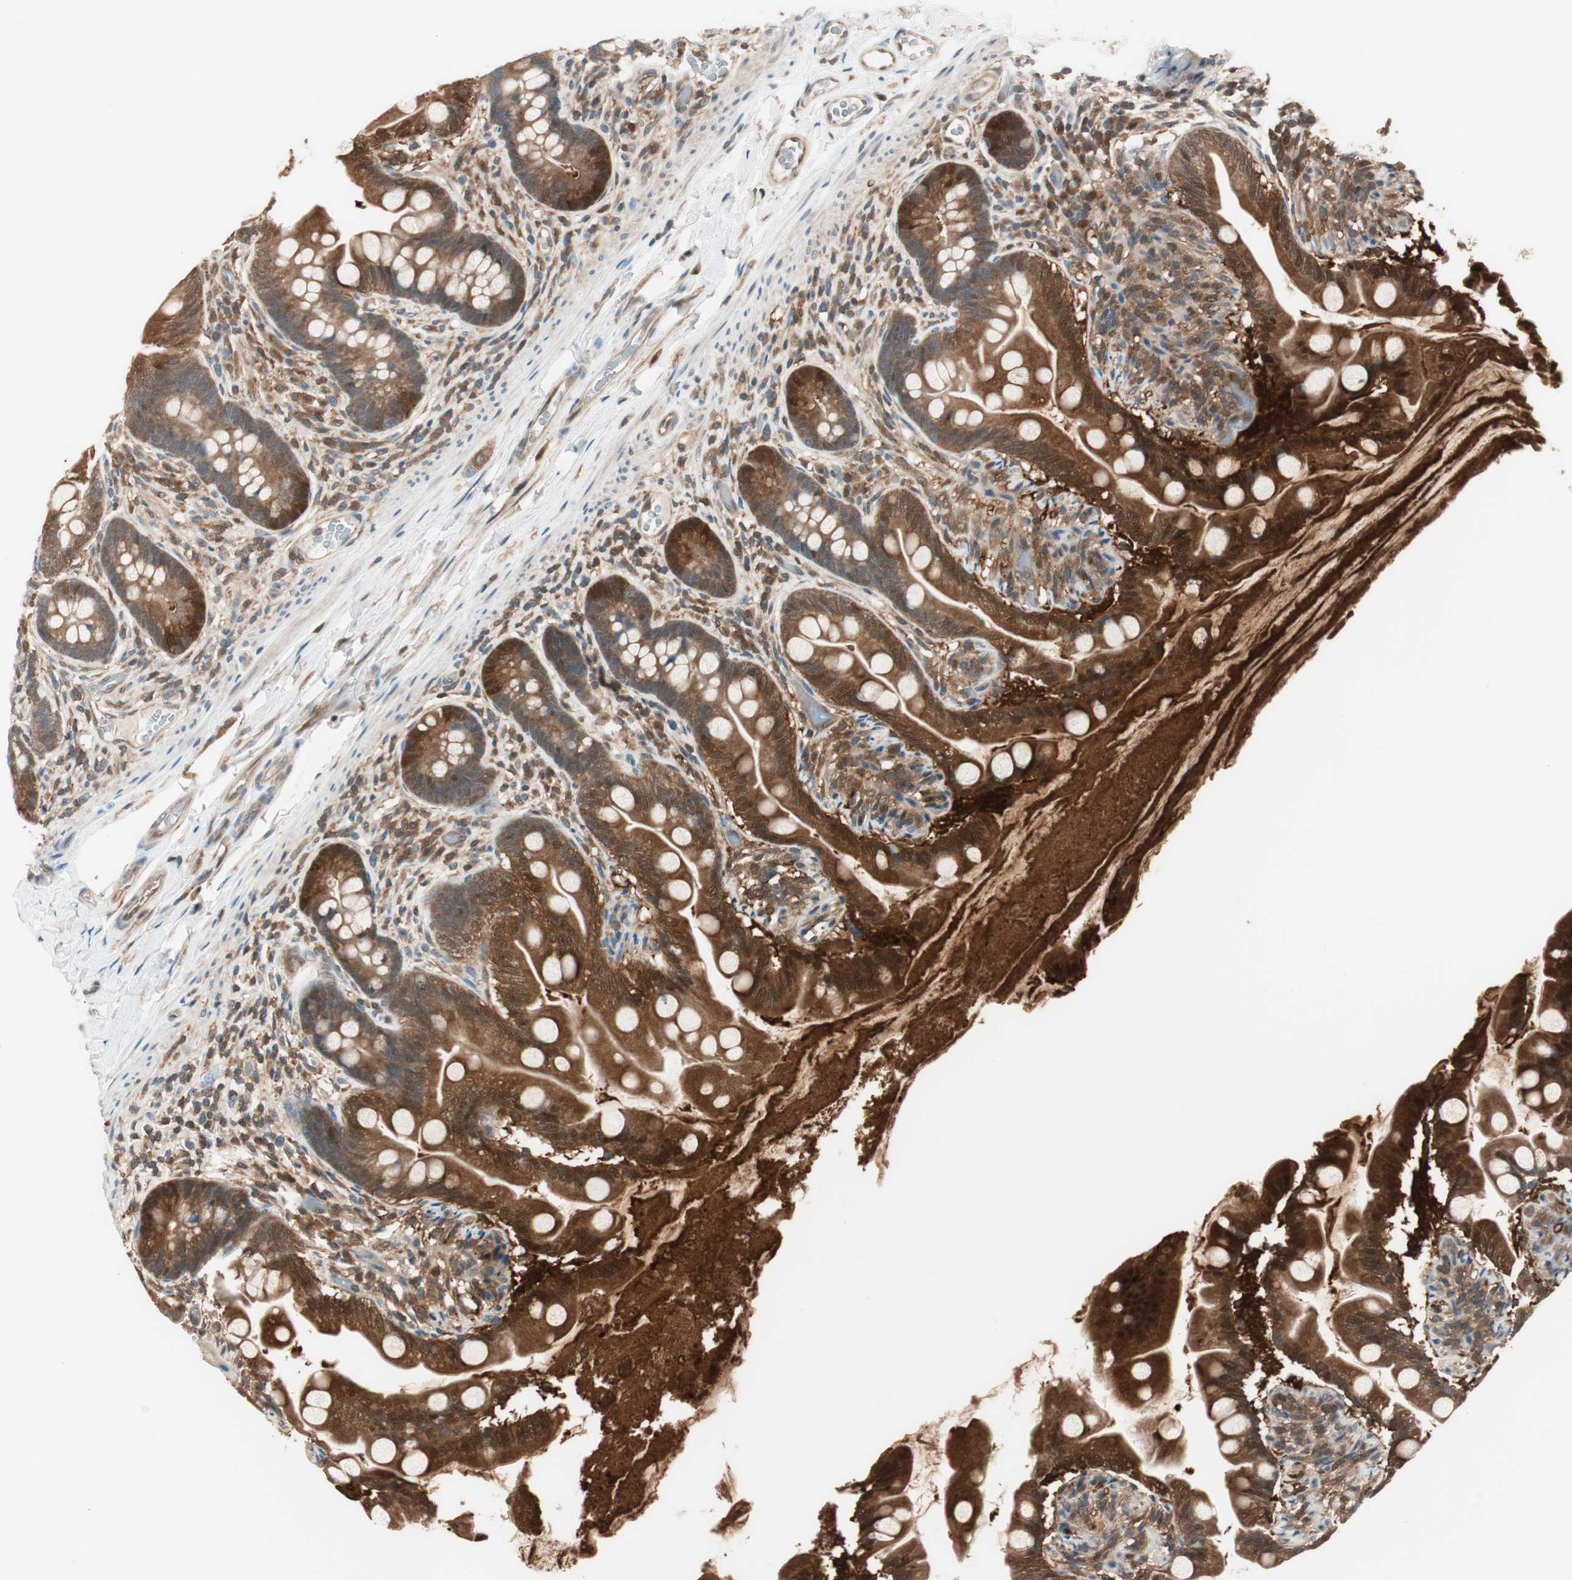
{"staining": {"intensity": "strong", "quantity": ">75%", "location": "cytoplasmic/membranous"}, "tissue": "small intestine", "cell_type": "Glandular cells", "image_type": "normal", "snomed": [{"axis": "morphology", "description": "Normal tissue, NOS"}, {"axis": "topography", "description": "Small intestine"}], "caption": "Glandular cells reveal high levels of strong cytoplasmic/membranous staining in approximately >75% of cells in benign human small intestine.", "gene": "GALT", "patient": {"sex": "female", "age": 56}}